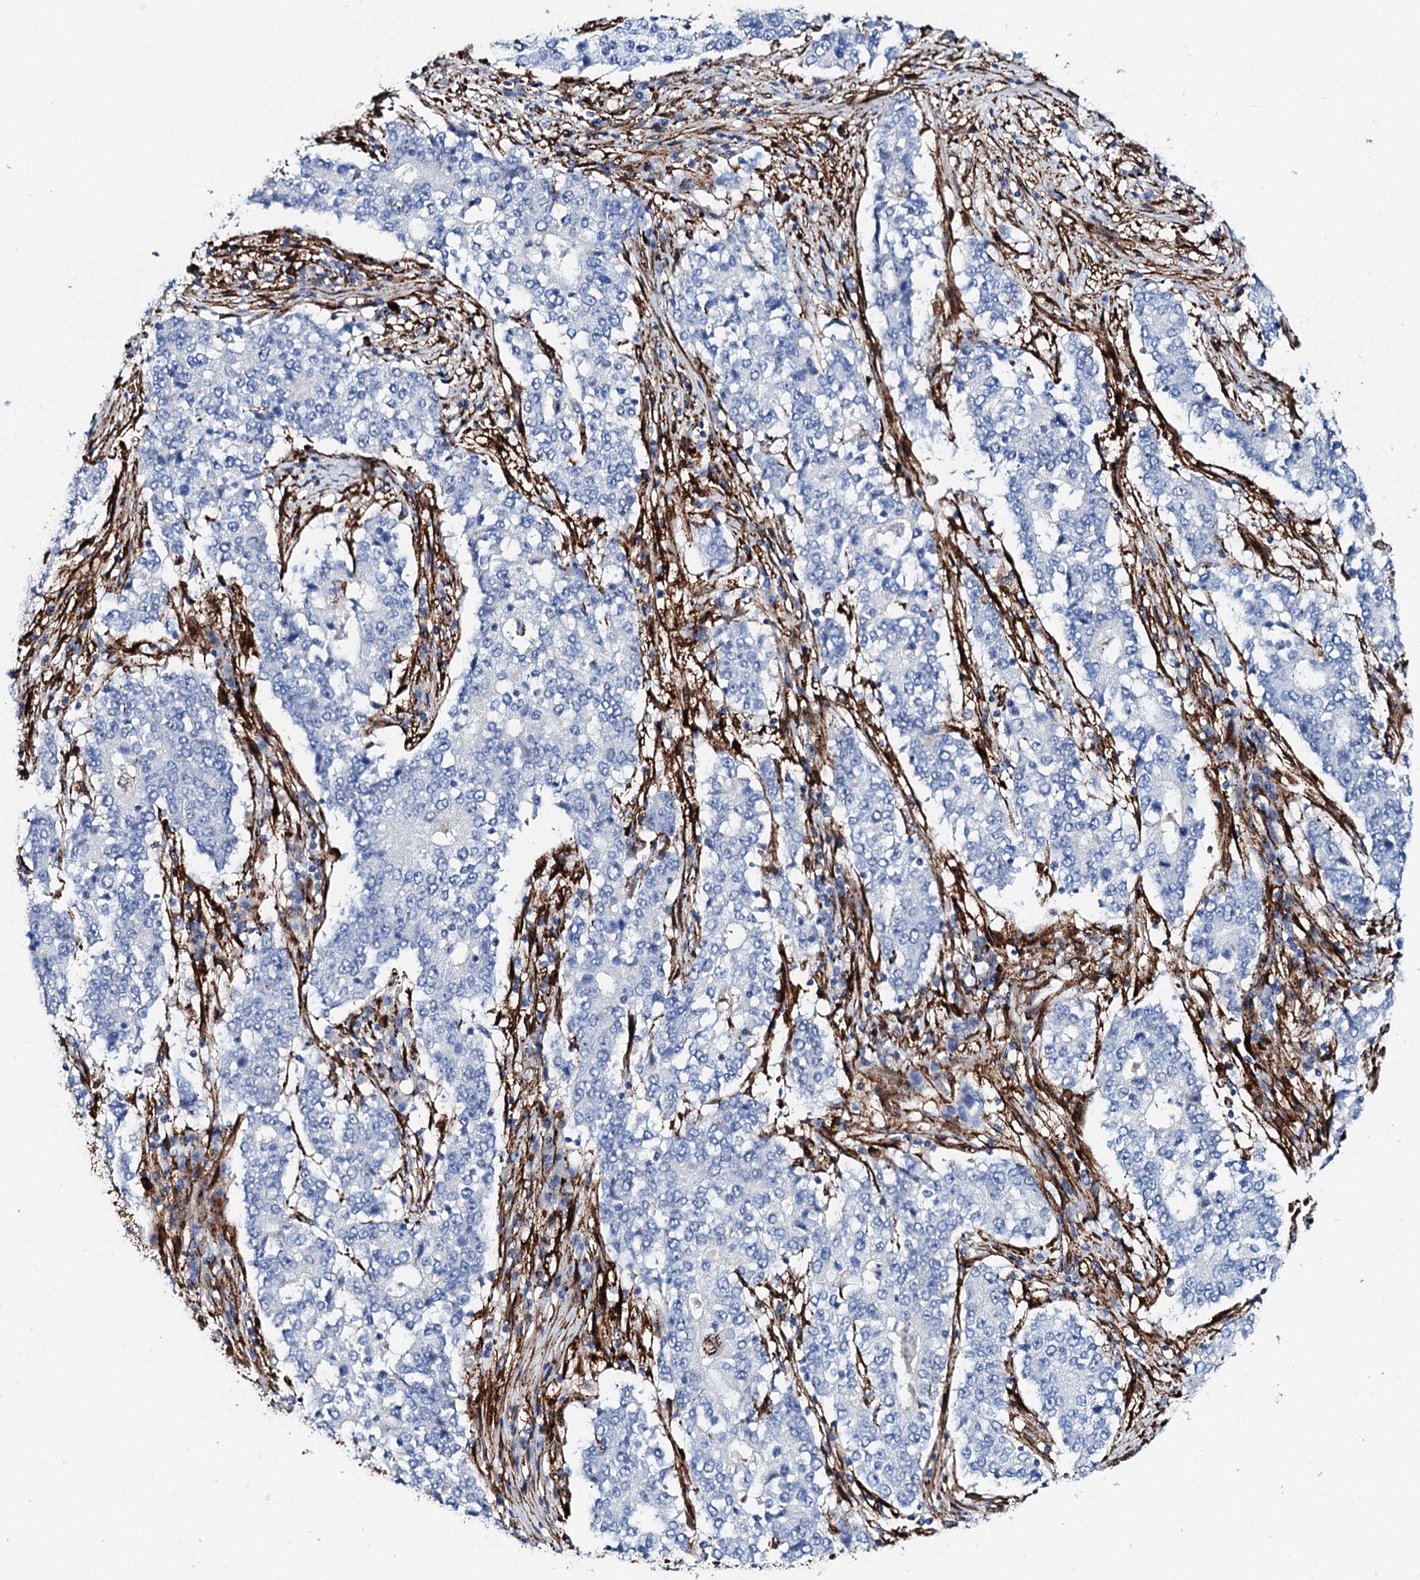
{"staining": {"intensity": "negative", "quantity": "none", "location": "none"}, "tissue": "stomach cancer", "cell_type": "Tumor cells", "image_type": "cancer", "snomed": [{"axis": "morphology", "description": "Adenocarcinoma, NOS"}, {"axis": "topography", "description": "Stomach"}], "caption": "The IHC histopathology image has no significant expression in tumor cells of adenocarcinoma (stomach) tissue.", "gene": "MED13L", "patient": {"sex": "male", "age": 59}}